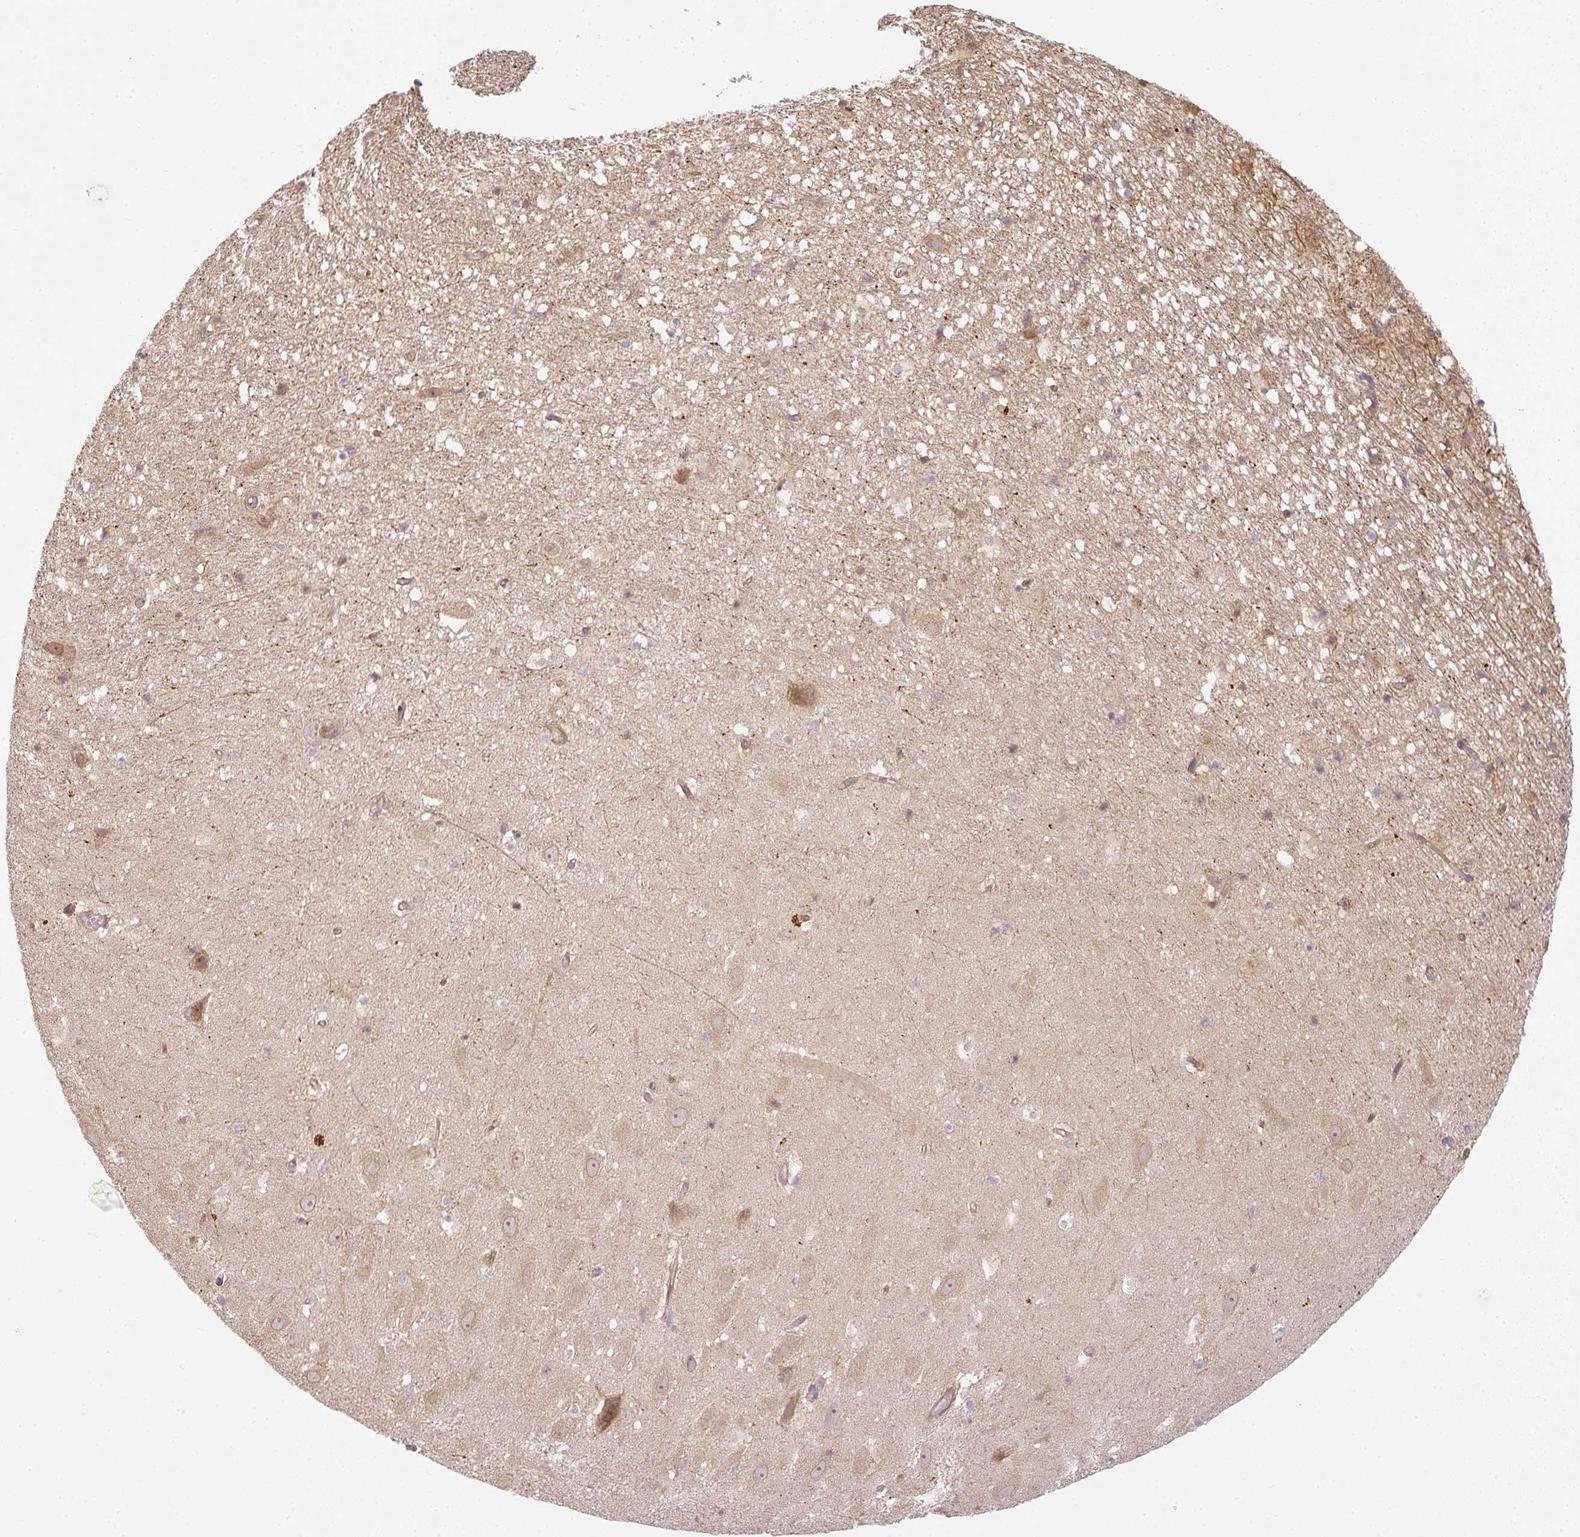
{"staining": {"intensity": "weak", "quantity": "25%-75%", "location": "cytoplasmic/membranous"}, "tissue": "hippocampus", "cell_type": "Glial cells", "image_type": "normal", "snomed": [{"axis": "morphology", "description": "Normal tissue, NOS"}, {"axis": "topography", "description": "Hippocampus"}], "caption": "About 25%-75% of glial cells in unremarkable human hippocampus show weak cytoplasmic/membranous protein expression as visualized by brown immunohistochemical staining.", "gene": "RNF31", "patient": {"sex": "male", "age": 37}}